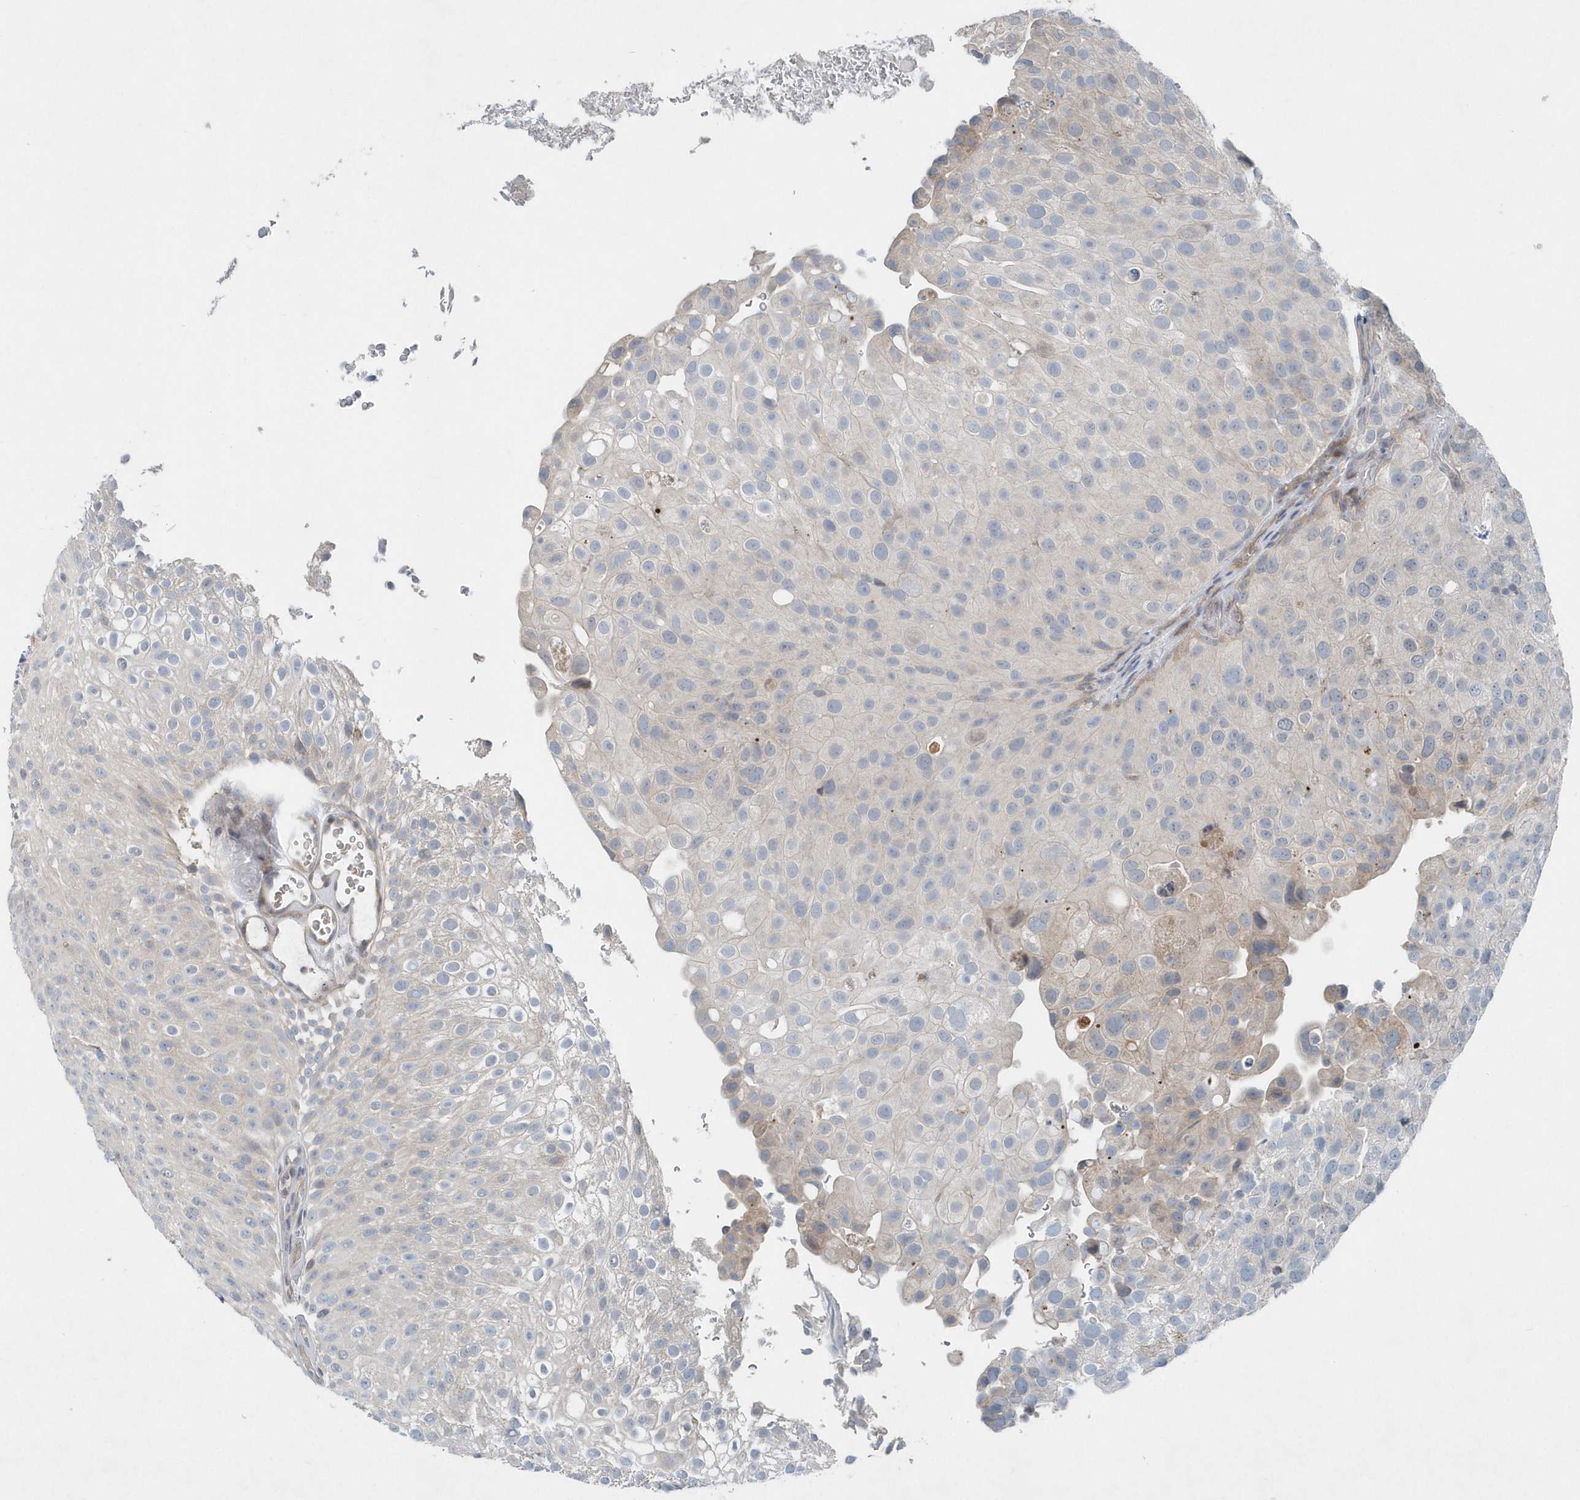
{"staining": {"intensity": "negative", "quantity": "none", "location": "none"}, "tissue": "urothelial cancer", "cell_type": "Tumor cells", "image_type": "cancer", "snomed": [{"axis": "morphology", "description": "Urothelial carcinoma, Low grade"}, {"axis": "topography", "description": "Urinary bladder"}], "caption": "A micrograph of human low-grade urothelial carcinoma is negative for staining in tumor cells. (DAB (3,3'-diaminobenzidine) immunohistochemistry visualized using brightfield microscopy, high magnification).", "gene": "MCC", "patient": {"sex": "male", "age": 78}}